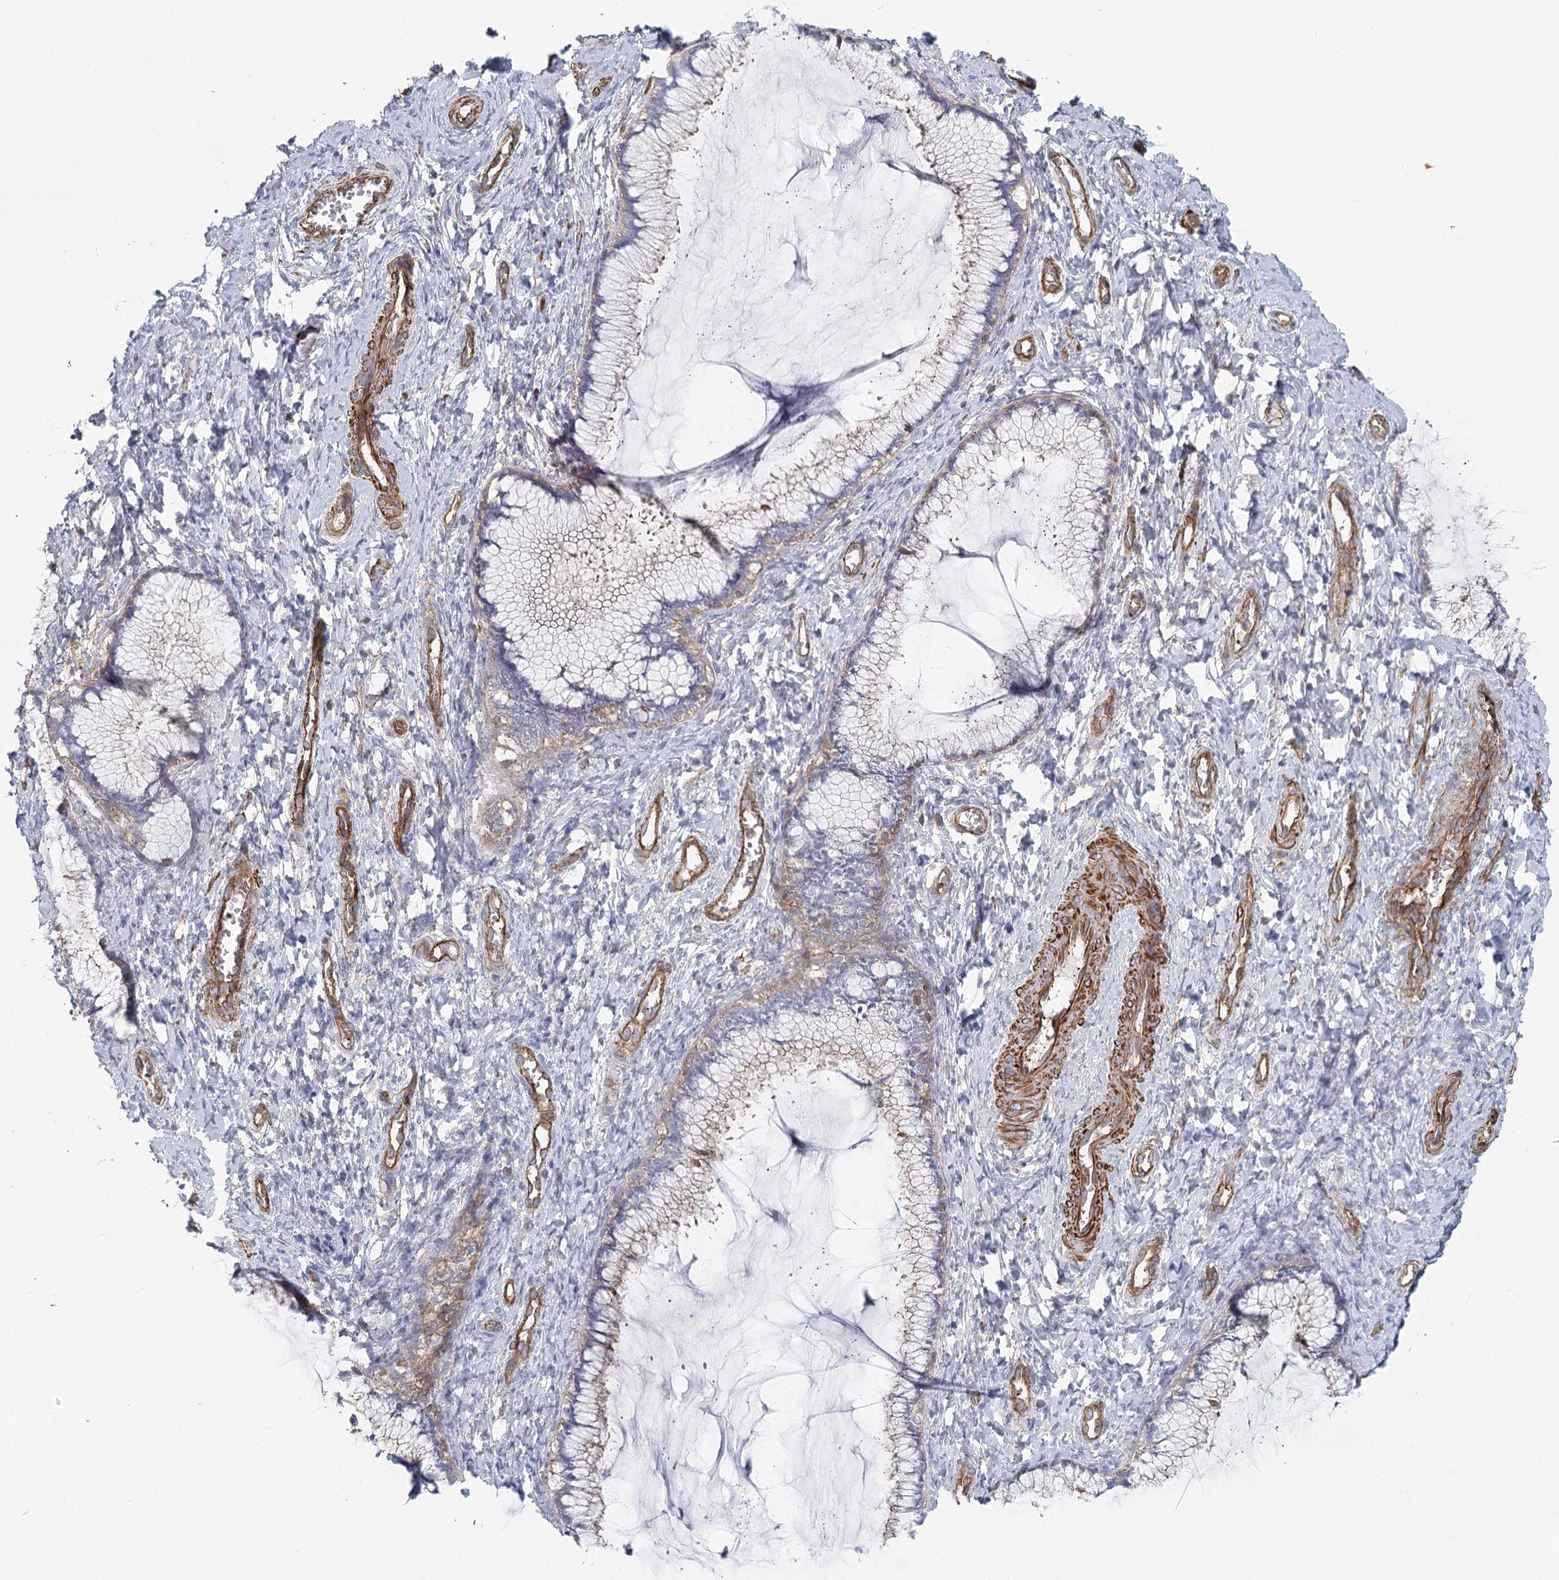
{"staining": {"intensity": "negative", "quantity": "none", "location": "none"}, "tissue": "cervix", "cell_type": "Glandular cells", "image_type": "normal", "snomed": [{"axis": "morphology", "description": "Normal tissue, NOS"}, {"axis": "morphology", "description": "Adenocarcinoma, NOS"}, {"axis": "topography", "description": "Cervix"}], "caption": "This is a histopathology image of immunohistochemistry (IHC) staining of benign cervix, which shows no positivity in glandular cells.", "gene": "IFT46", "patient": {"sex": "female", "age": 29}}